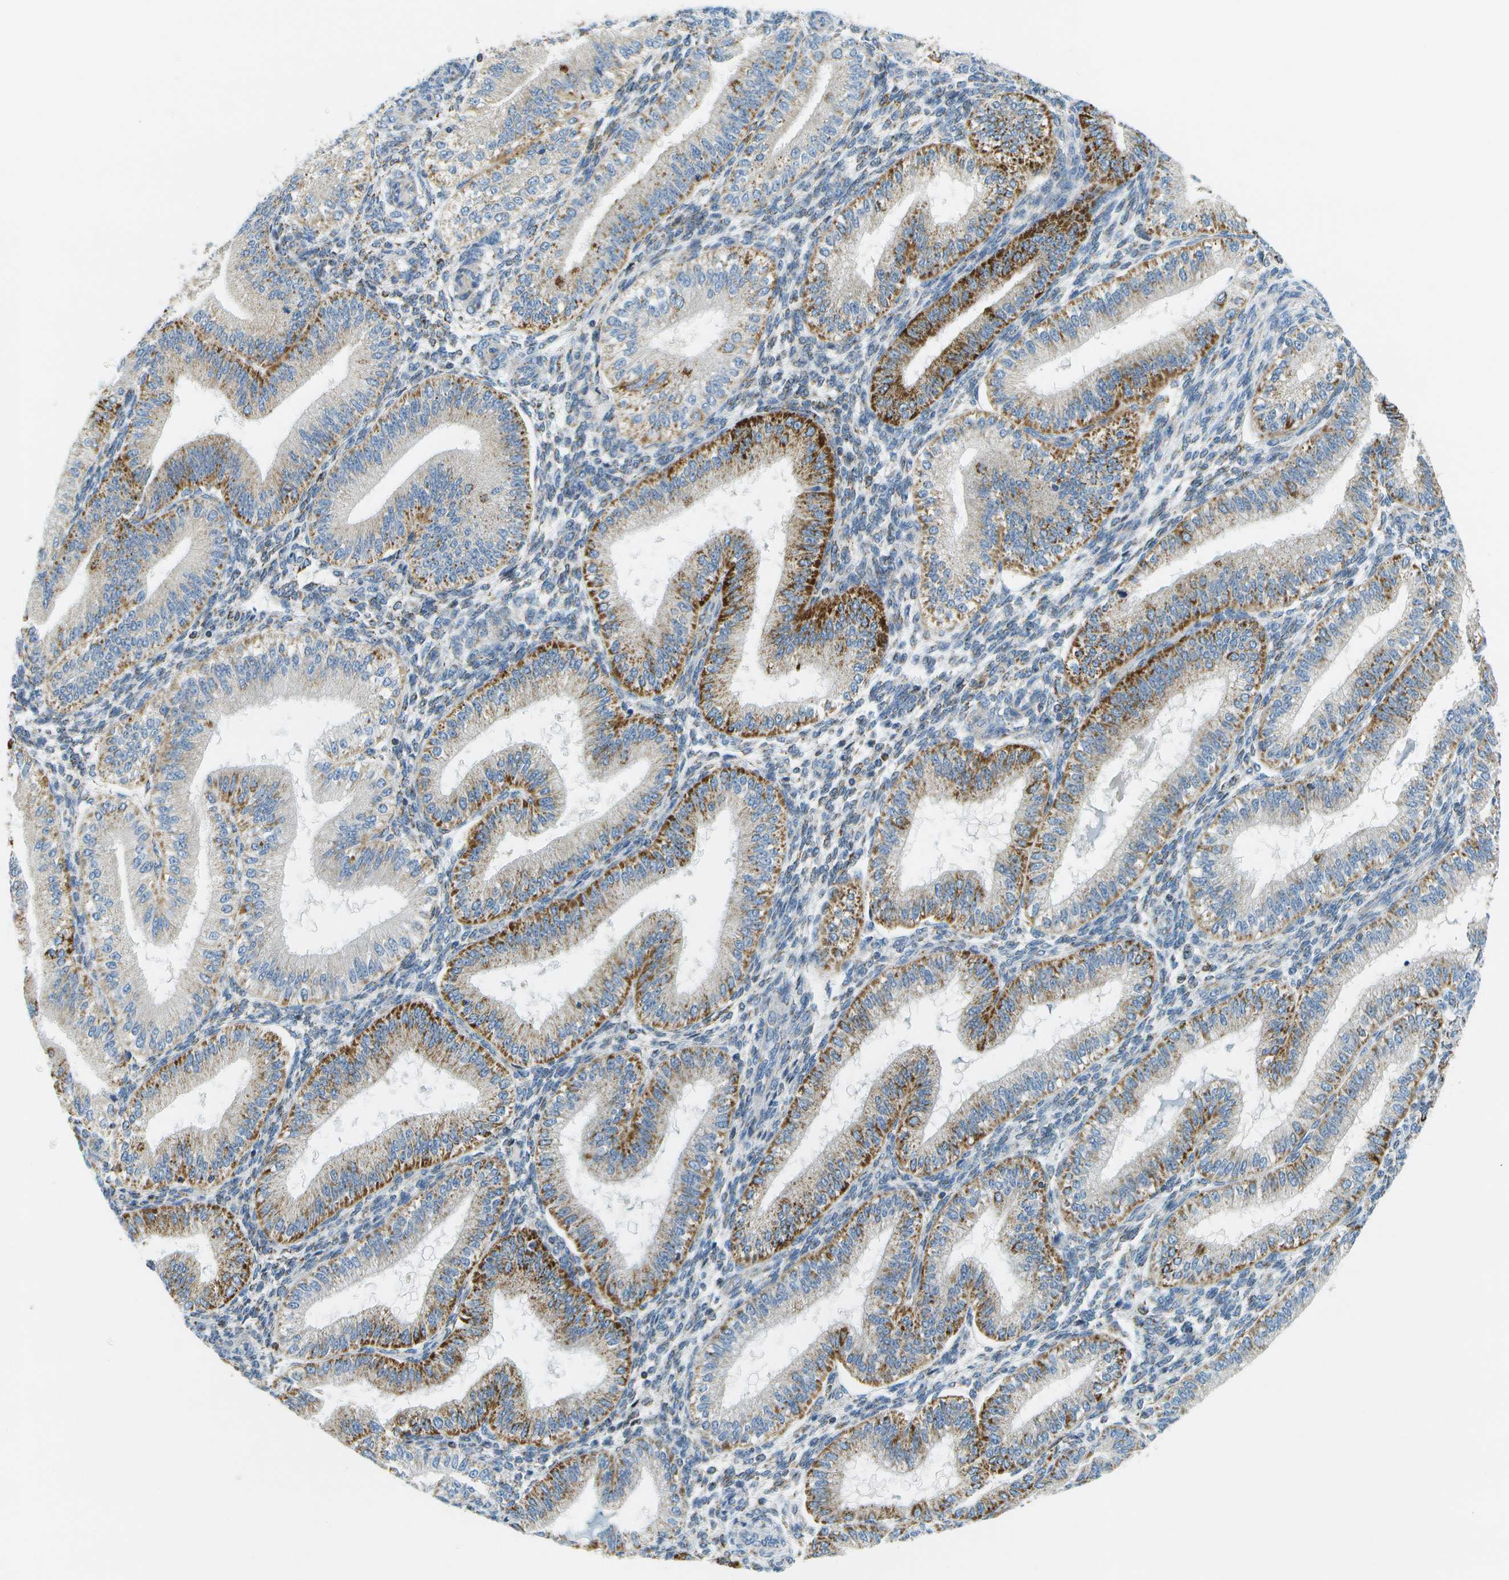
{"staining": {"intensity": "moderate", "quantity": "25%-75%", "location": "cytoplasmic/membranous"}, "tissue": "endometrium", "cell_type": "Cells in endometrial stroma", "image_type": "normal", "snomed": [{"axis": "morphology", "description": "Normal tissue, NOS"}, {"axis": "topography", "description": "Endometrium"}], "caption": "Immunohistochemical staining of unremarkable human endometrium shows 25%-75% levels of moderate cytoplasmic/membranous protein positivity in approximately 25%-75% of cells in endometrial stroma. The staining was performed using DAB (3,3'-diaminobenzidine) to visualize the protein expression in brown, while the nuclei were stained in blue with hematoxylin (Magnification: 20x).", "gene": "HLCS", "patient": {"sex": "female", "age": 39}}